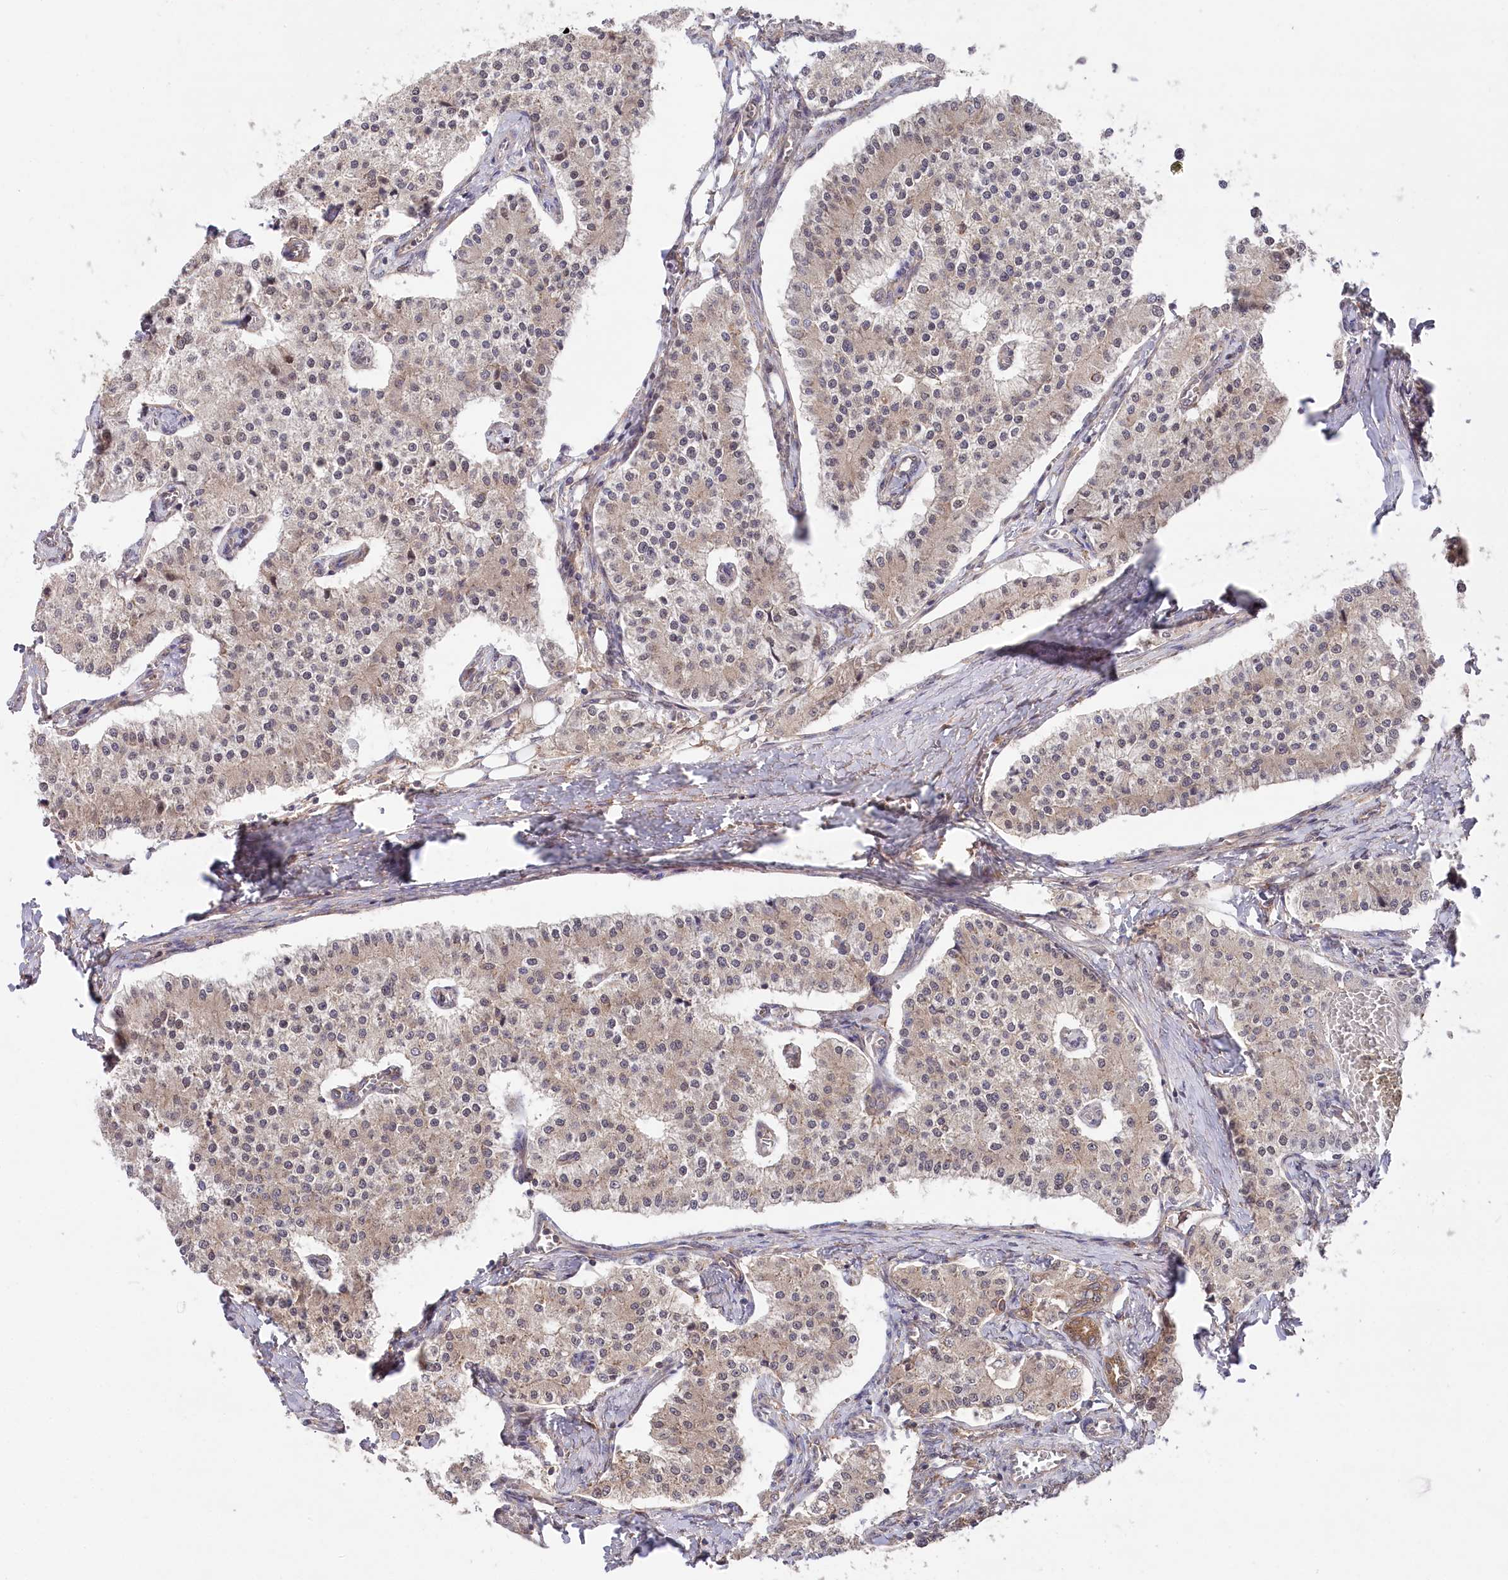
{"staining": {"intensity": "weak", "quantity": "<25%", "location": "cytoplasmic/membranous"}, "tissue": "carcinoid", "cell_type": "Tumor cells", "image_type": "cancer", "snomed": [{"axis": "morphology", "description": "Carcinoid, malignant, NOS"}, {"axis": "topography", "description": "Colon"}], "caption": "Immunohistochemistry image of human malignant carcinoid stained for a protein (brown), which exhibits no staining in tumor cells.", "gene": "PPP1R21", "patient": {"sex": "female", "age": 52}}